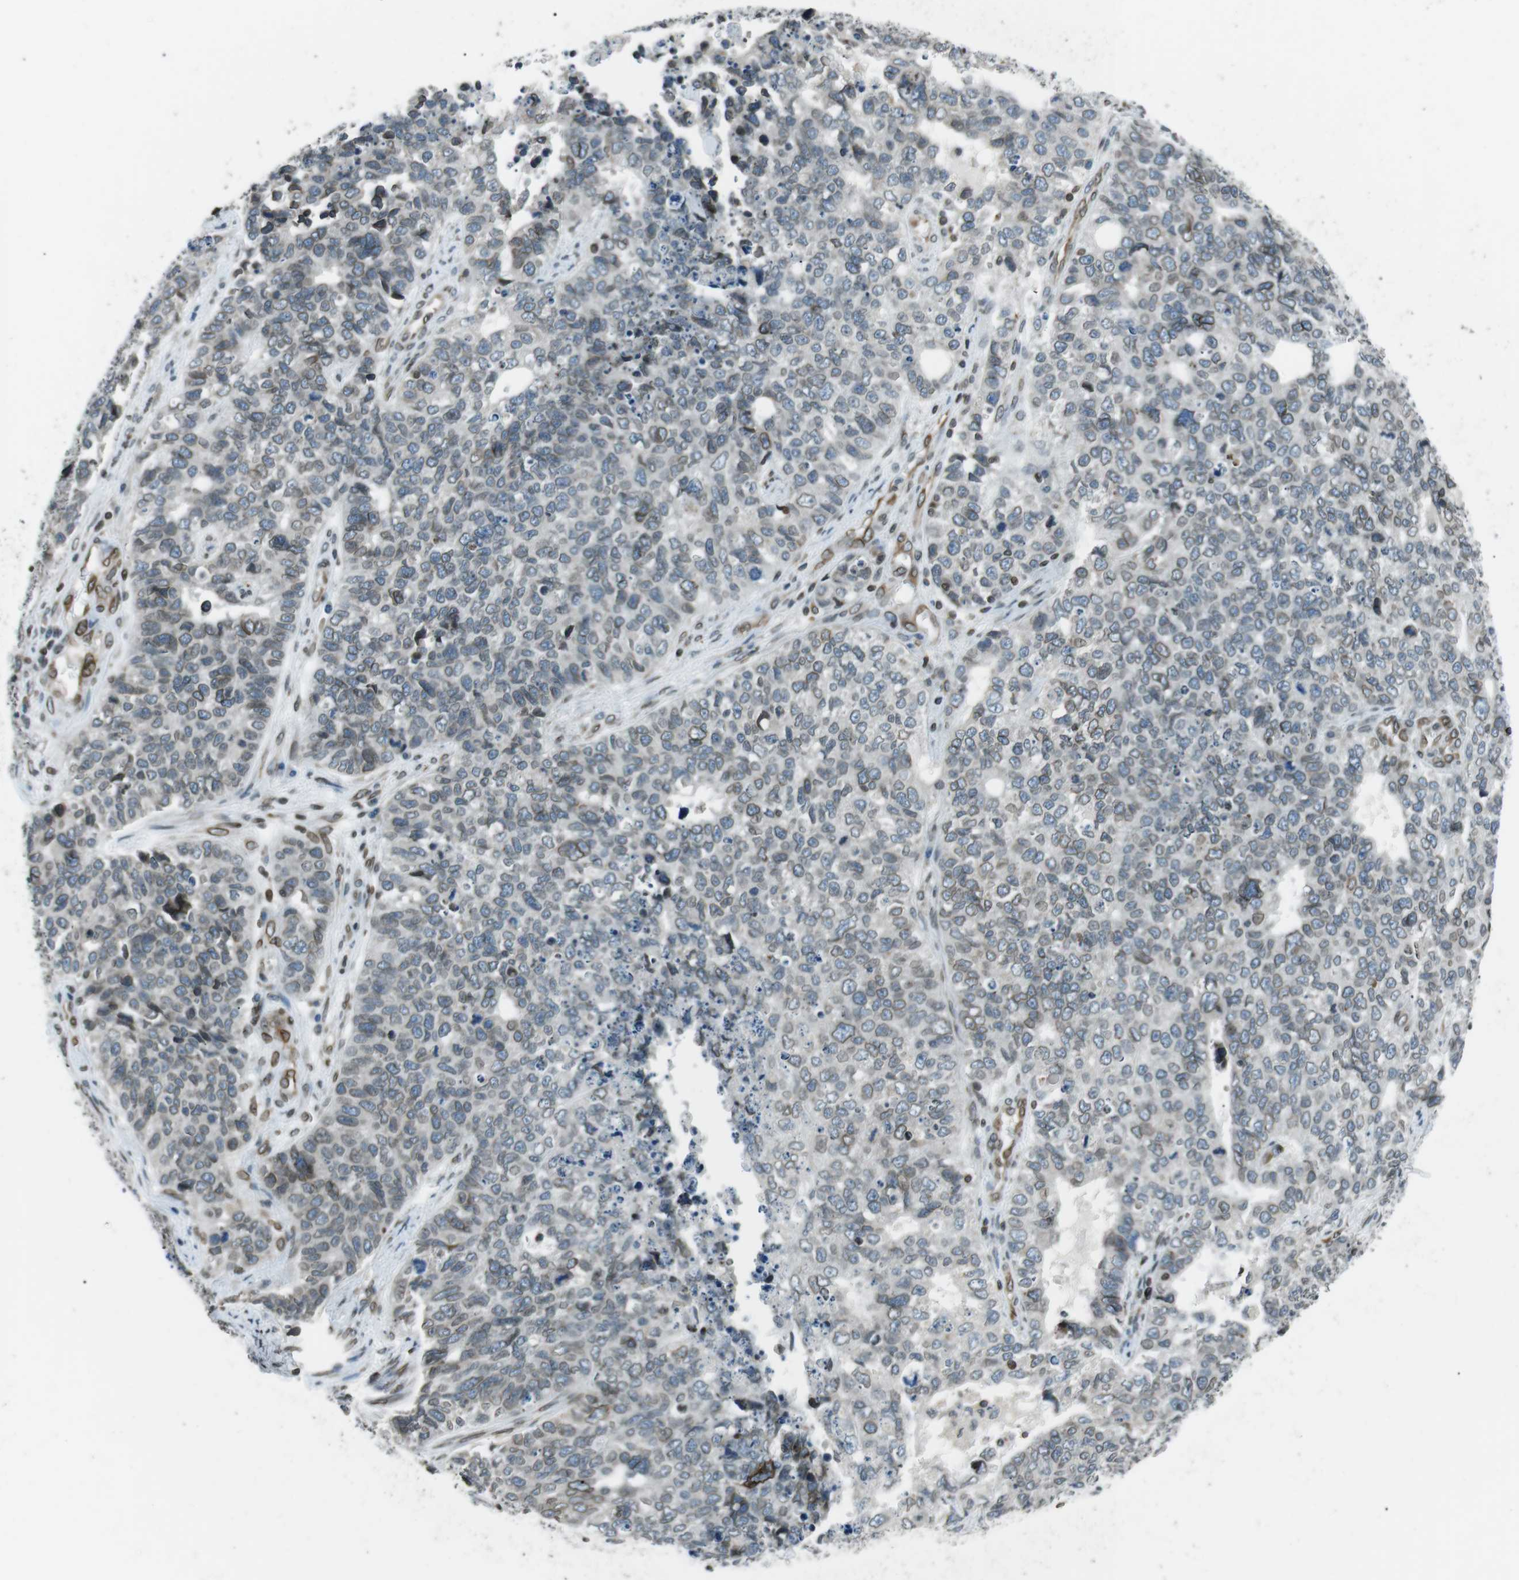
{"staining": {"intensity": "weak", "quantity": "25%-75%", "location": "cytoplasmic/membranous,nuclear"}, "tissue": "cervical cancer", "cell_type": "Tumor cells", "image_type": "cancer", "snomed": [{"axis": "morphology", "description": "Squamous cell carcinoma, NOS"}, {"axis": "topography", "description": "Cervix"}], "caption": "Cervical squamous cell carcinoma stained with DAB (3,3'-diaminobenzidine) IHC reveals low levels of weak cytoplasmic/membranous and nuclear positivity in approximately 25%-75% of tumor cells.", "gene": "TMX4", "patient": {"sex": "female", "age": 63}}